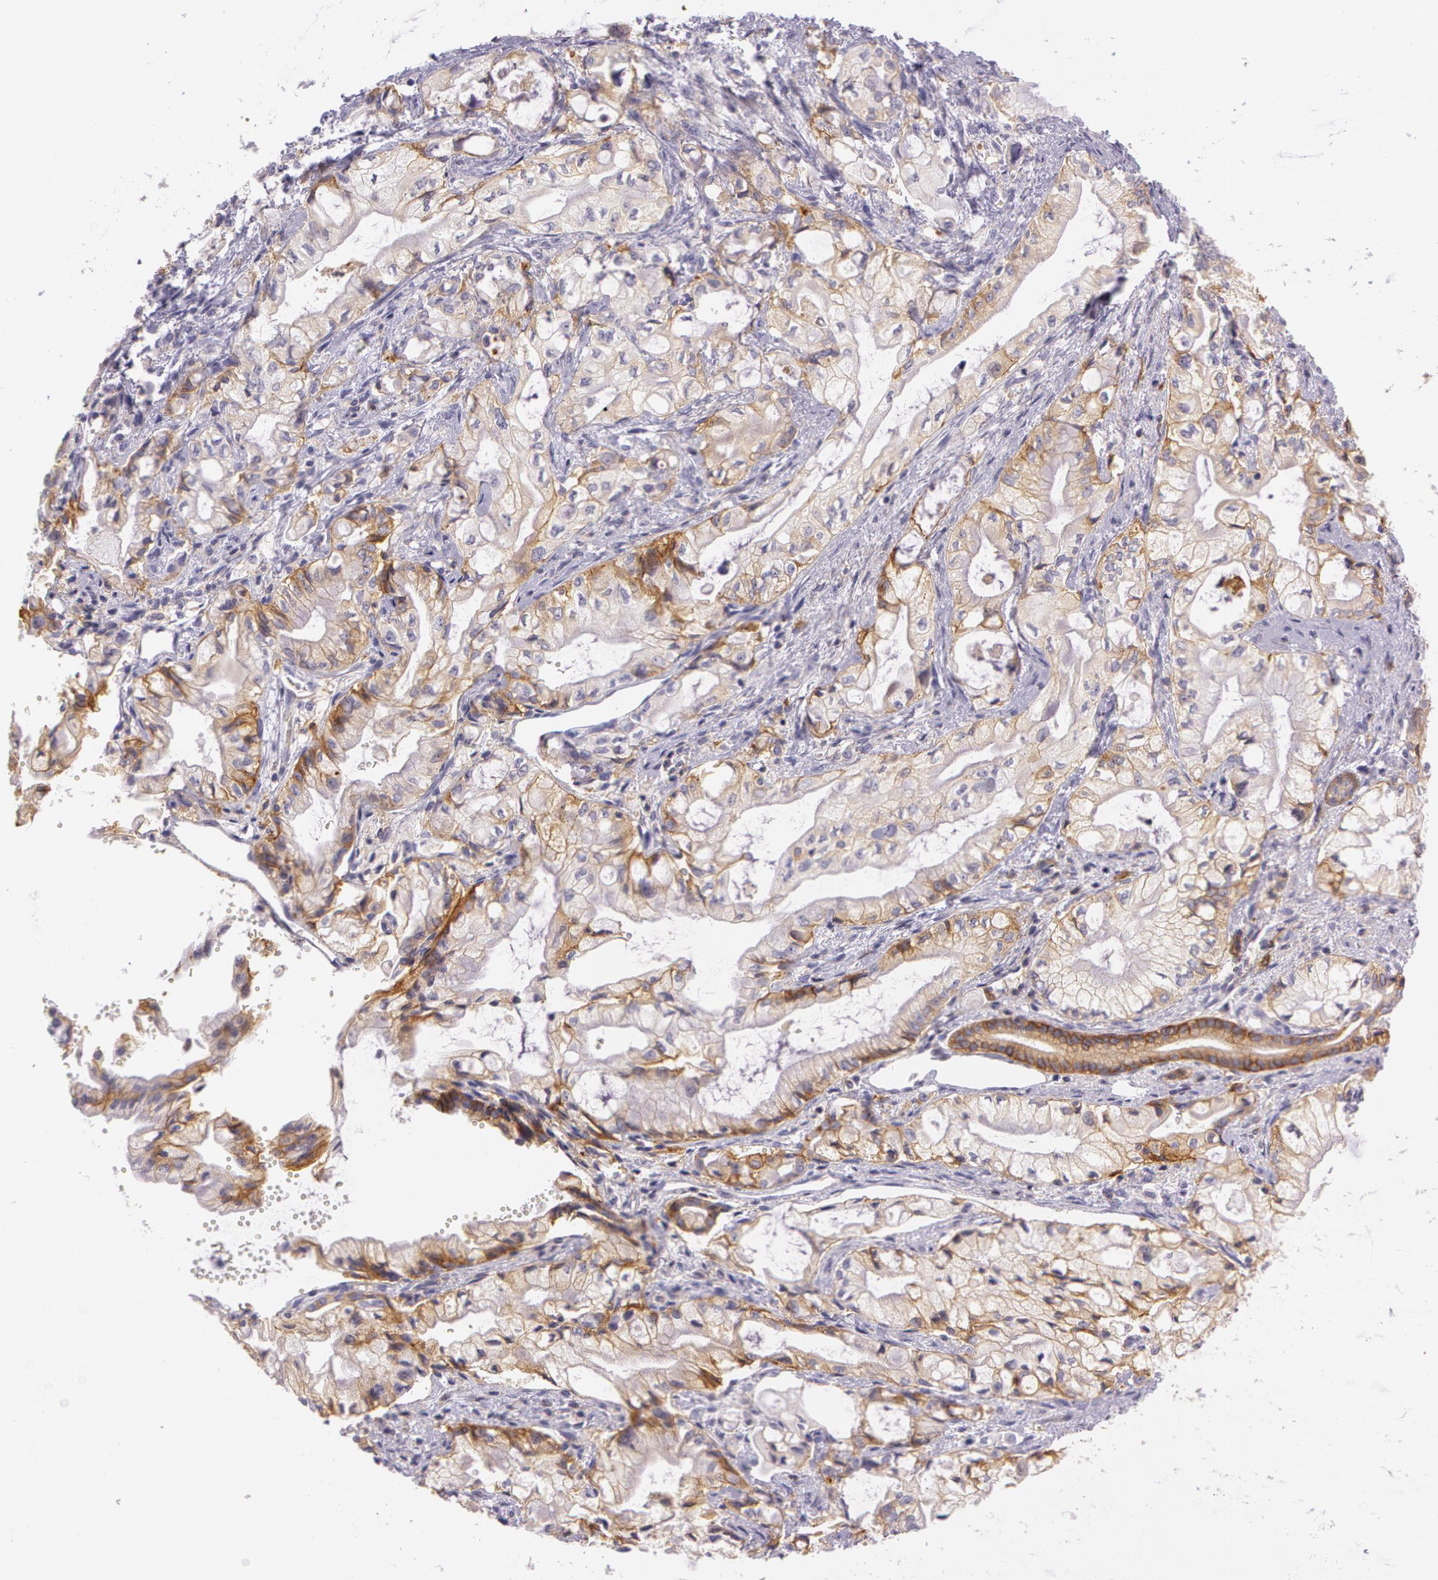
{"staining": {"intensity": "weak", "quantity": "25%-75%", "location": "cytoplasmic/membranous"}, "tissue": "pancreatic cancer", "cell_type": "Tumor cells", "image_type": "cancer", "snomed": [{"axis": "morphology", "description": "Adenocarcinoma, NOS"}, {"axis": "topography", "description": "Pancreas"}], "caption": "A brown stain shows weak cytoplasmic/membranous staining of a protein in pancreatic cancer (adenocarcinoma) tumor cells.", "gene": "LY75", "patient": {"sex": "male", "age": 79}}